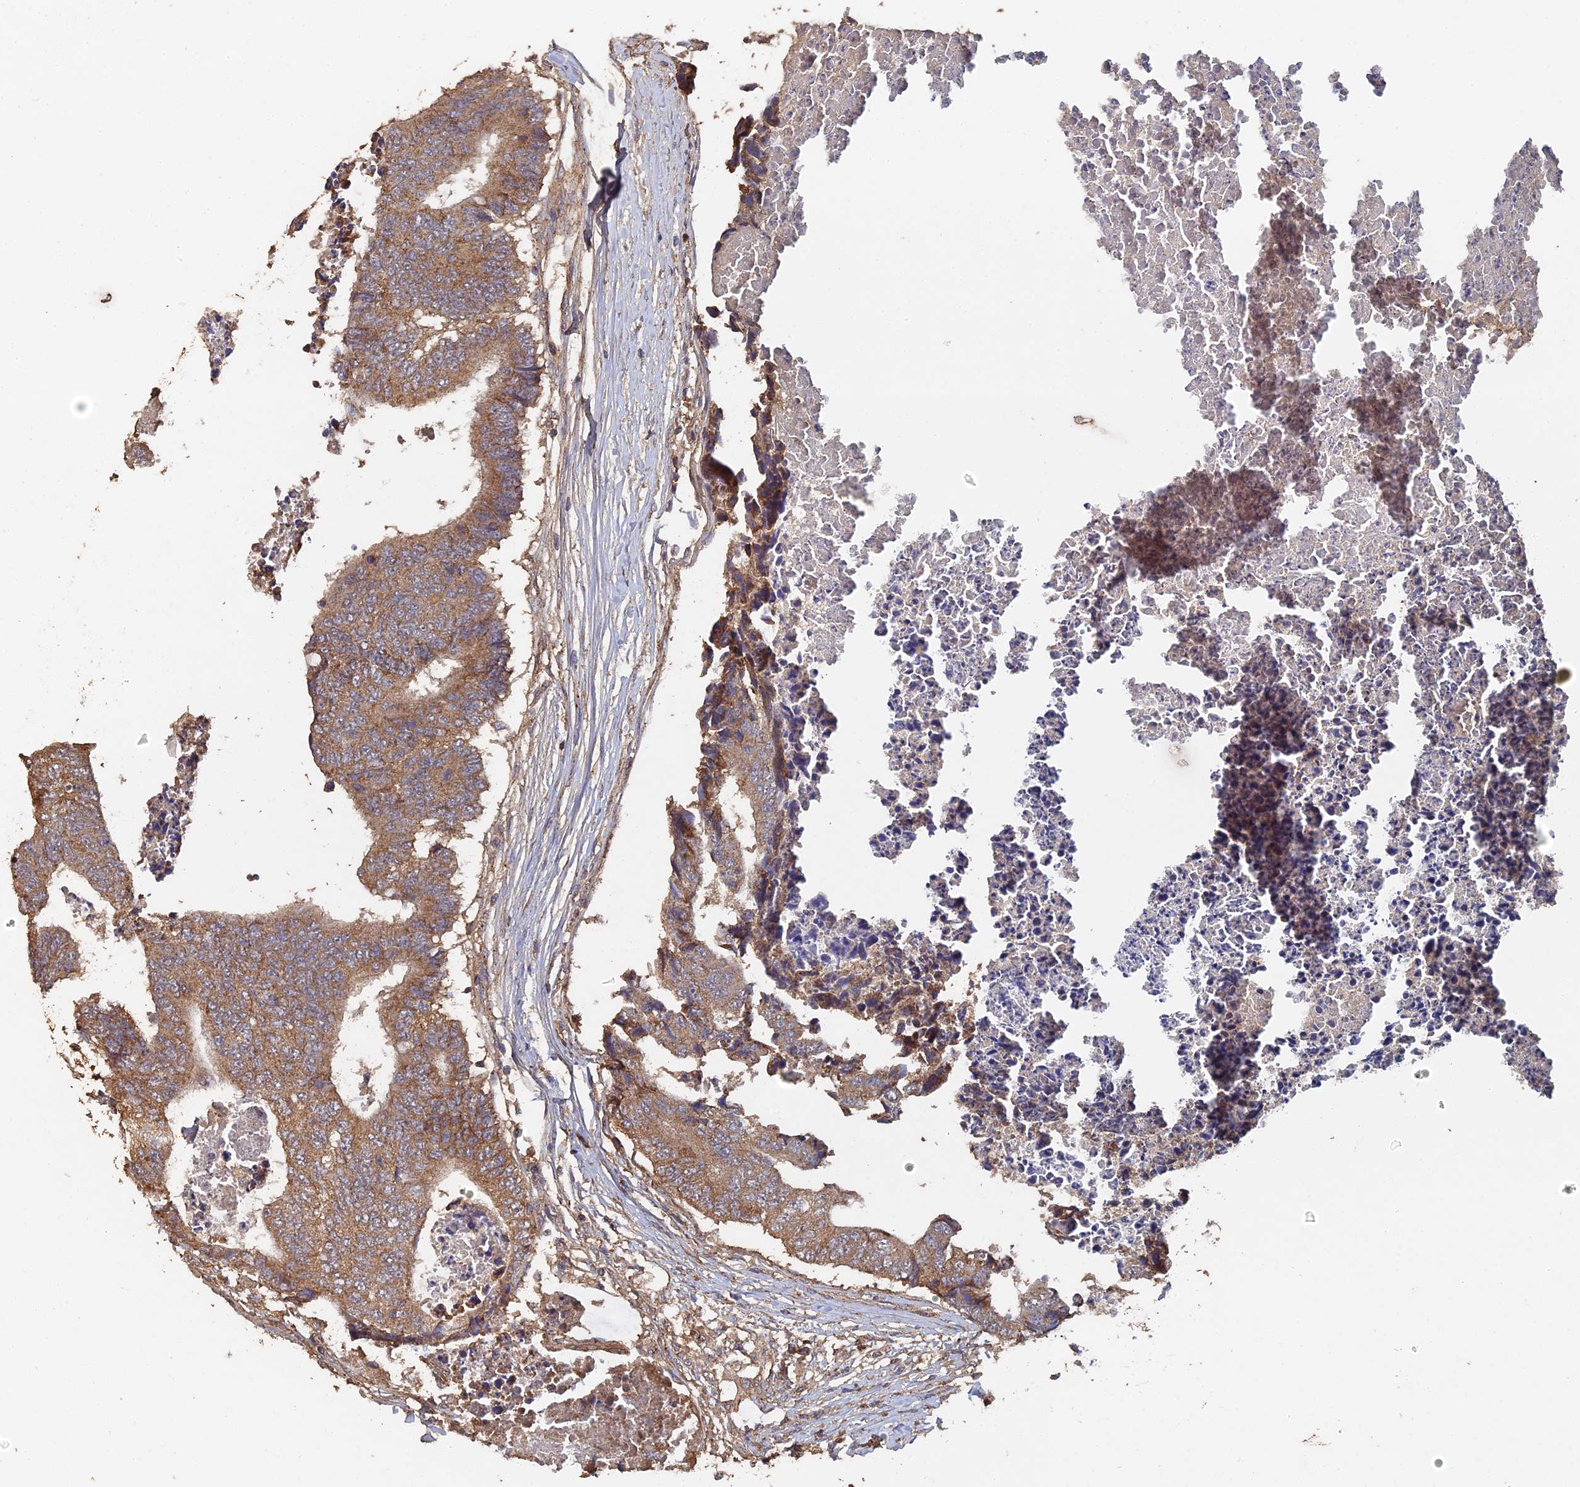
{"staining": {"intensity": "moderate", "quantity": ">75%", "location": "cytoplasmic/membranous"}, "tissue": "colorectal cancer", "cell_type": "Tumor cells", "image_type": "cancer", "snomed": [{"axis": "morphology", "description": "Adenocarcinoma, NOS"}, {"axis": "topography", "description": "Rectum"}], "caption": "The micrograph shows immunohistochemical staining of colorectal cancer (adenocarcinoma). There is moderate cytoplasmic/membranous positivity is seen in about >75% of tumor cells.", "gene": "SPANXN4", "patient": {"sex": "male", "age": 84}}